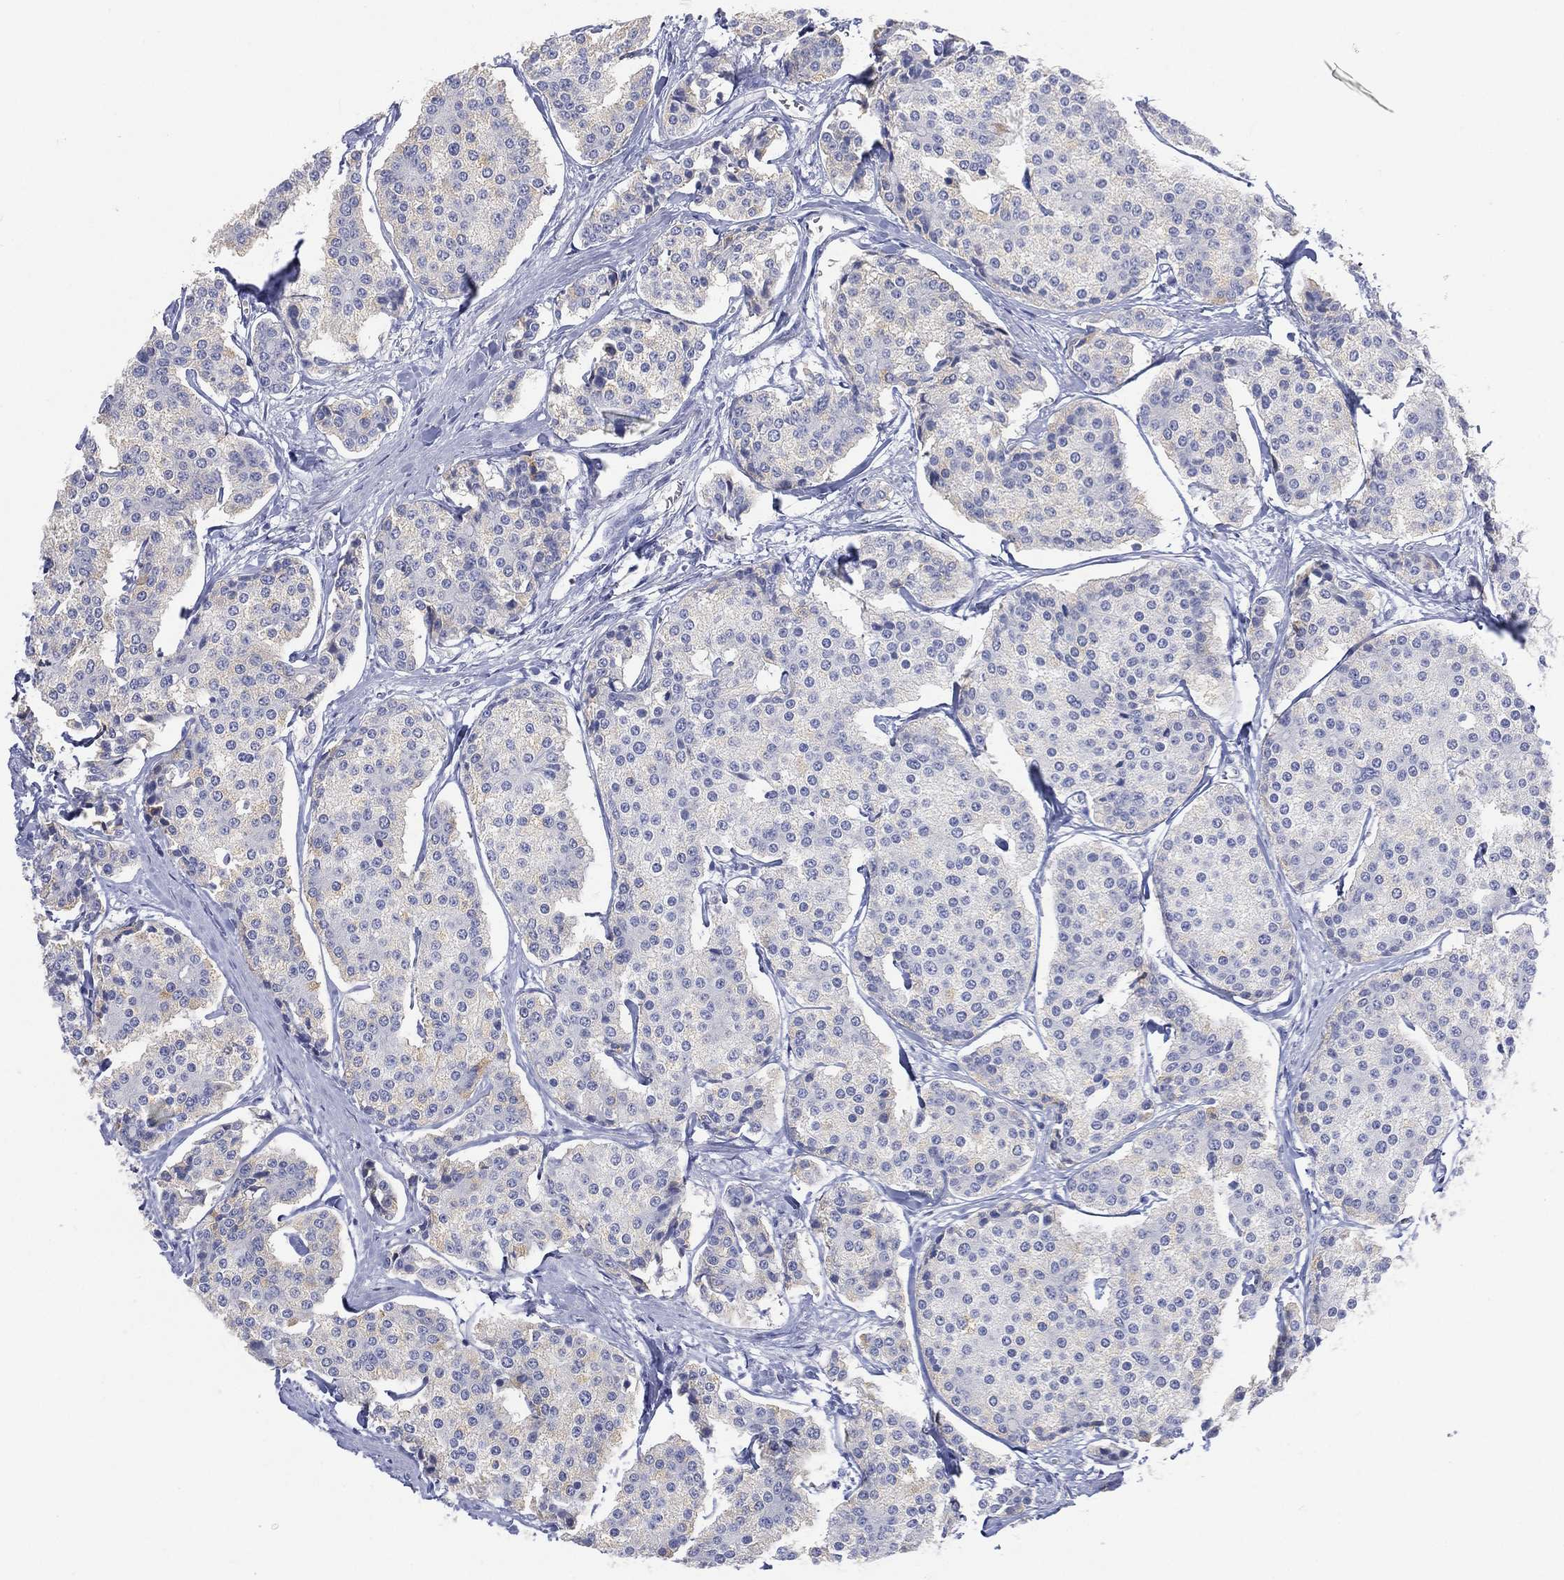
{"staining": {"intensity": "negative", "quantity": "none", "location": "none"}, "tissue": "carcinoid", "cell_type": "Tumor cells", "image_type": "cancer", "snomed": [{"axis": "morphology", "description": "Carcinoid, malignant, NOS"}, {"axis": "topography", "description": "Small intestine"}], "caption": "The histopathology image shows no significant staining in tumor cells of carcinoid (malignant).", "gene": "FMO1", "patient": {"sex": "female", "age": 65}}